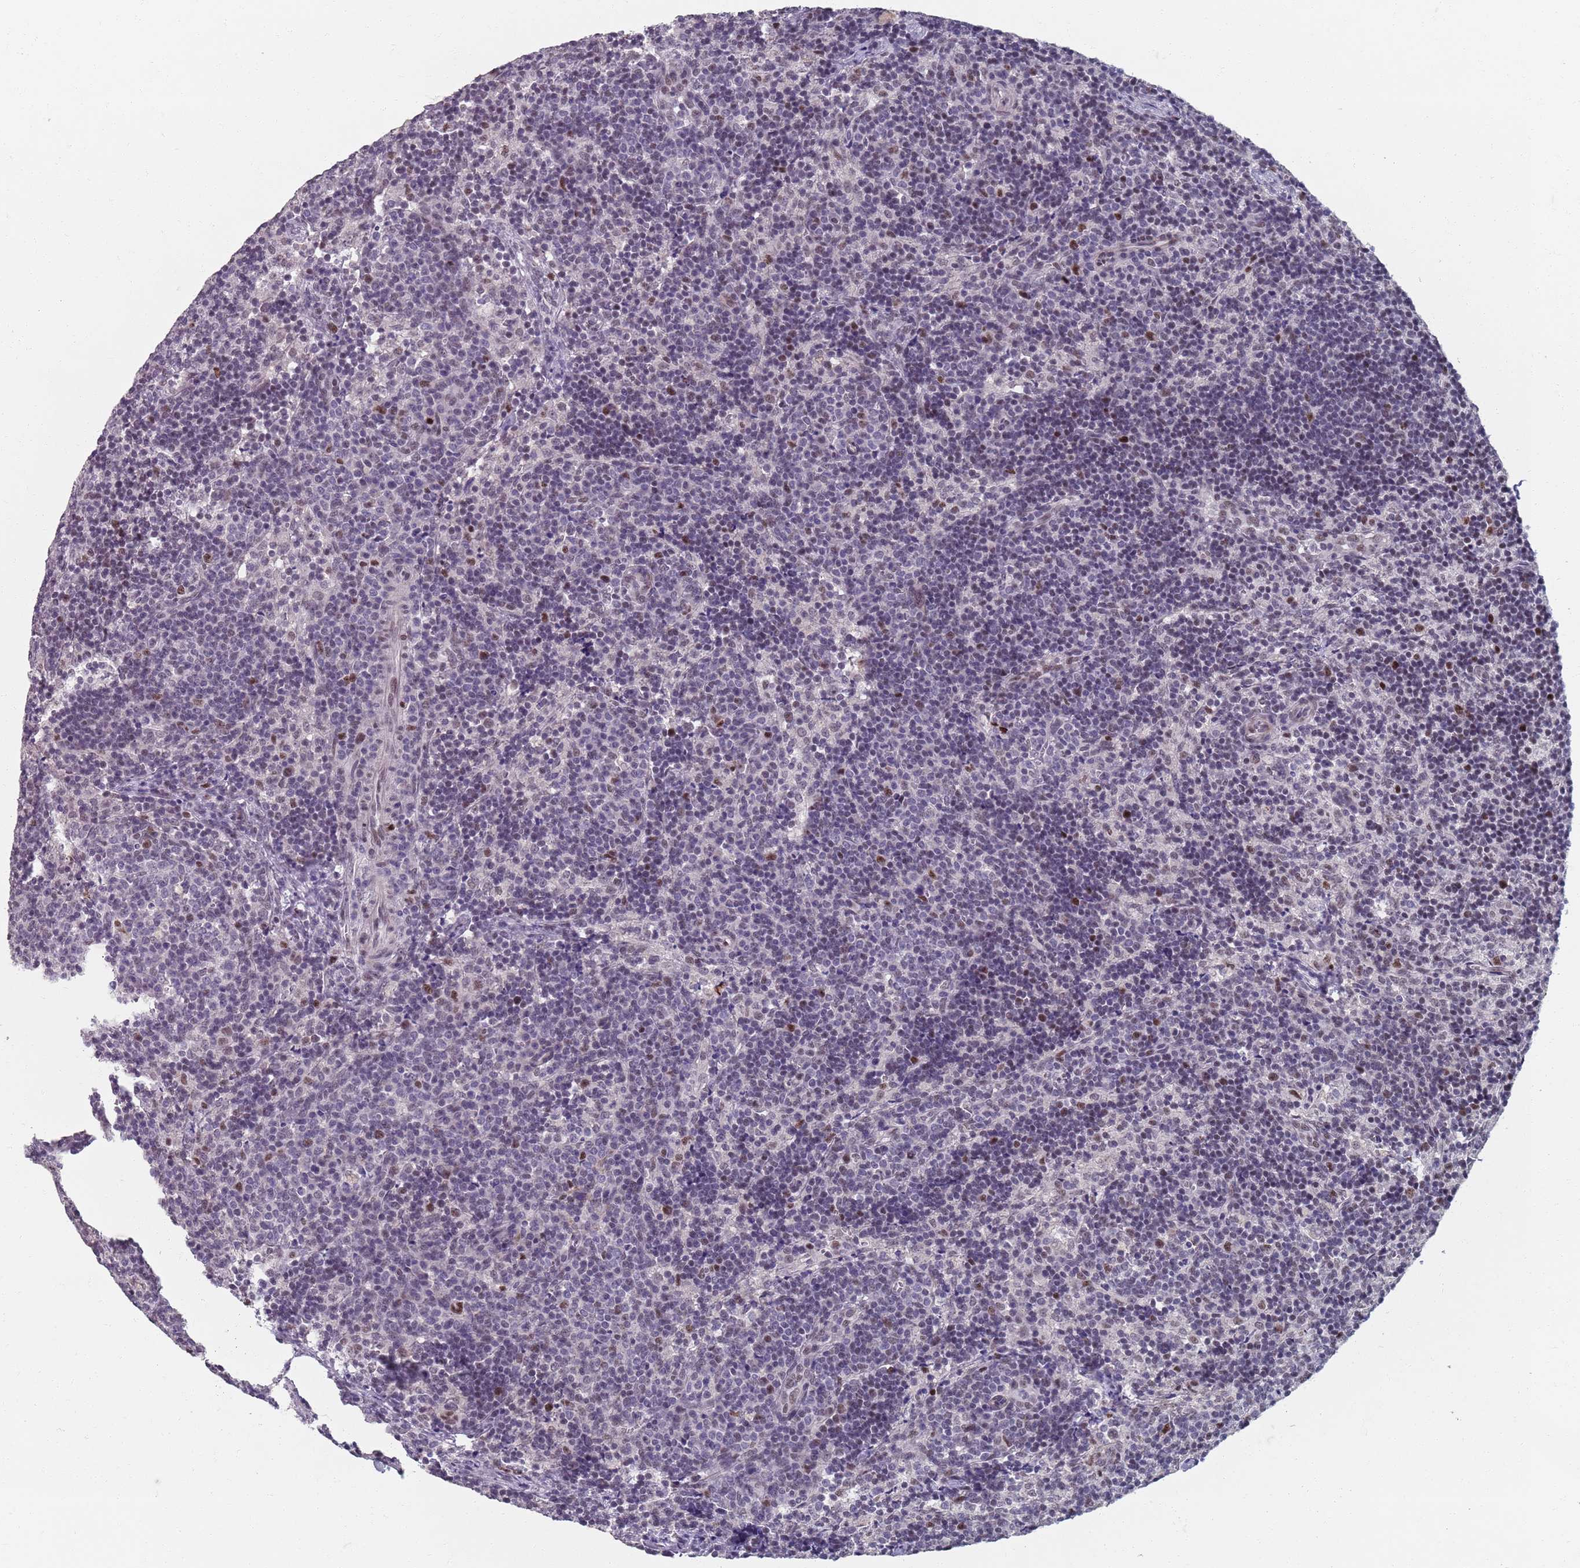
{"staining": {"intensity": "strong", "quantity": ">75%", "location": "nuclear"}, "tissue": "lymph node", "cell_type": "Germinal center cells", "image_type": "normal", "snomed": [{"axis": "morphology", "description": "Normal tissue, NOS"}, {"axis": "topography", "description": "Lymph node"}], "caption": "Immunohistochemistry of unremarkable human lymph node exhibits high levels of strong nuclear staining in approximately >75% of germinal center cells. (DAB IHC with brightfield microscopy, high magnification).", "gene": "SAMD1", "patient": {"sex": "female", "age": 30}}